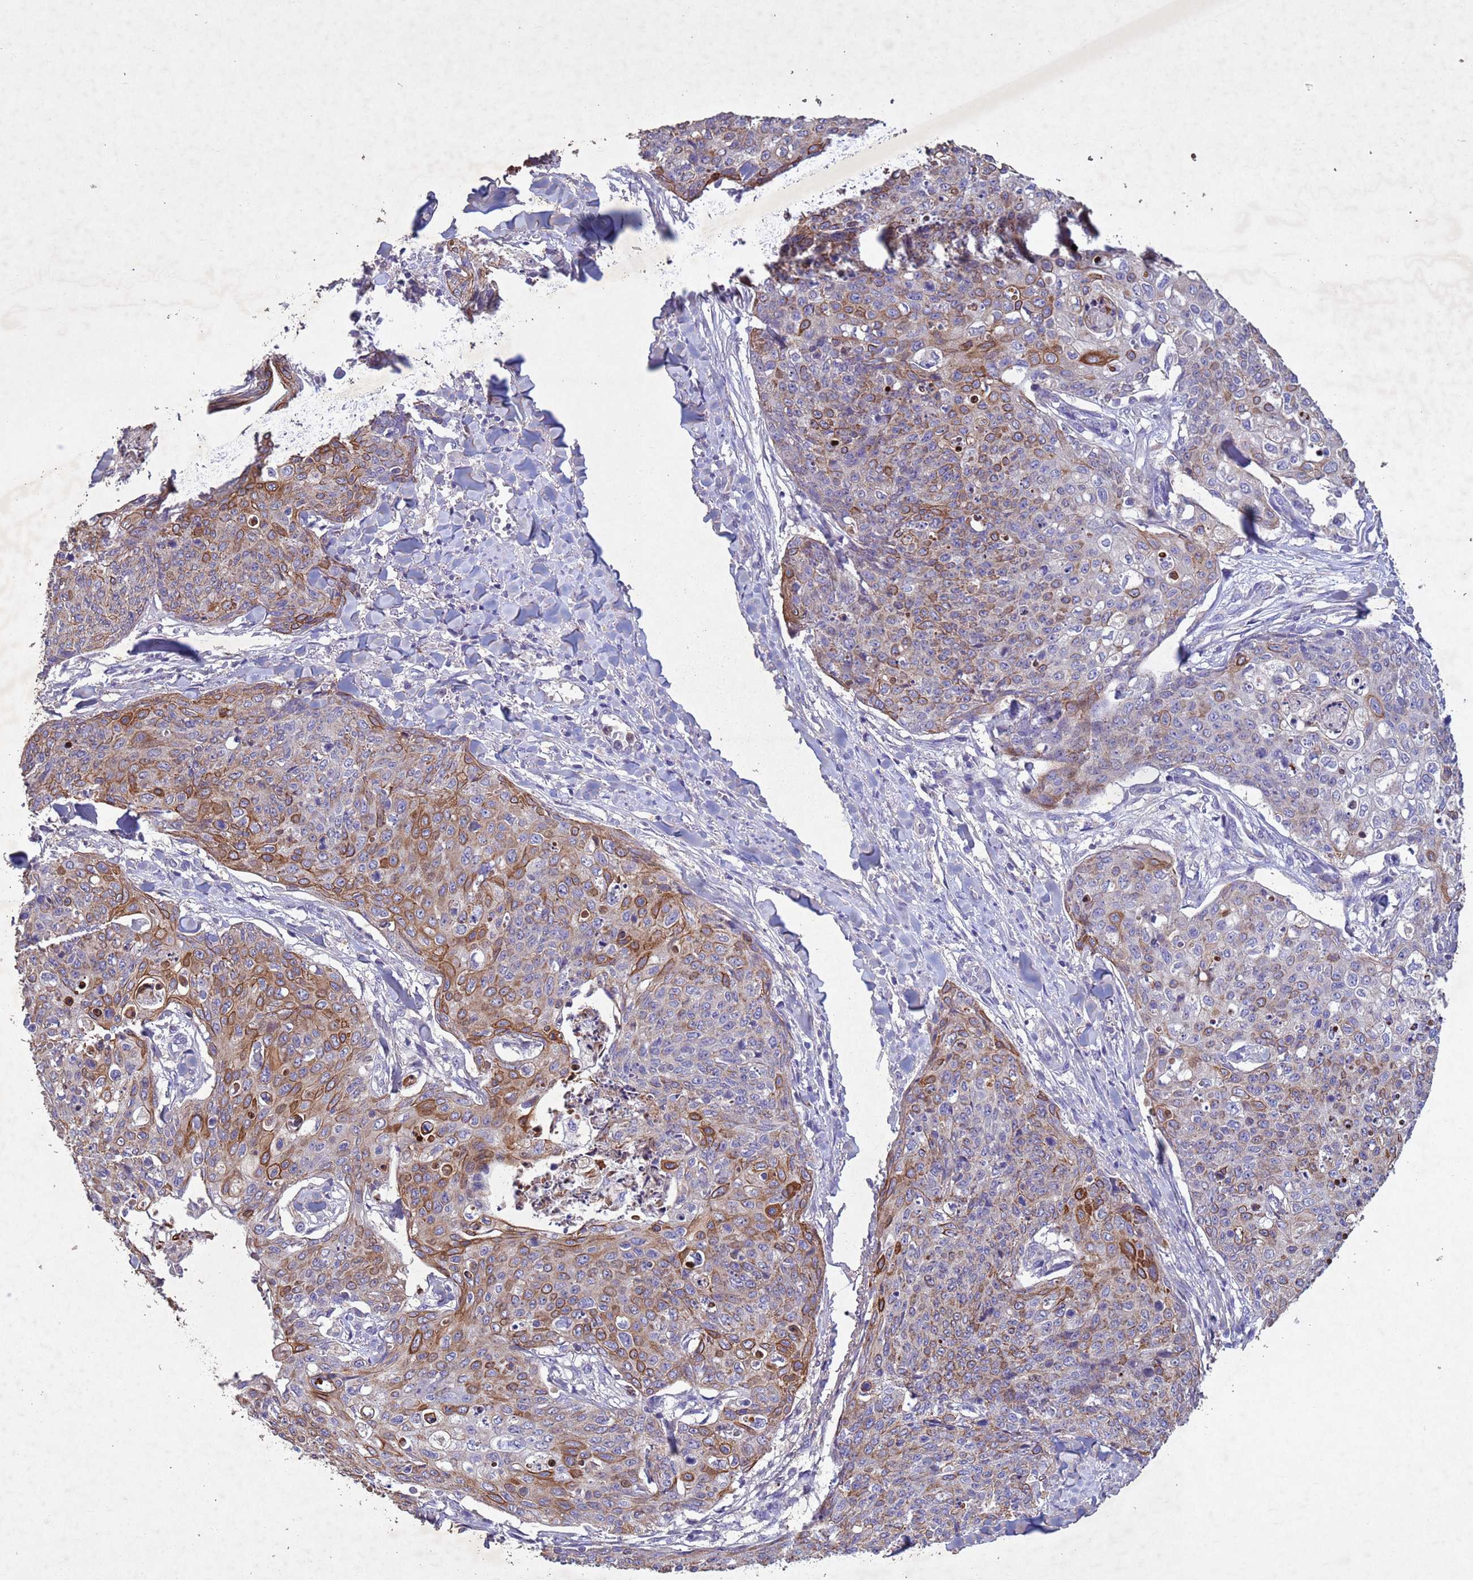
{"staining": {"intensity": "moderate", "quantity": "25%-75%", "location": "cytoplasmic/membranous"}, "tissue": "skin cancer", "cell_type": "Tumor cells", "image_type": "cancer", "snomed": [{"axis": "morphology", "description": "Squamous cell carcinoma, NOS"}, {"axis": "topography", "description": "Skin"}, {"axis": "topography", "description": "Vulva"}], "caption": "Skin cancer (squamous cell carcinoma) stained with a brown dye exhibits moderate cytoplasmic/membranous positive positivity in approximately 25%-75% of tumor cells.", "gene": "NLRP11", "patient": {"sex": "female", "age": 85}}